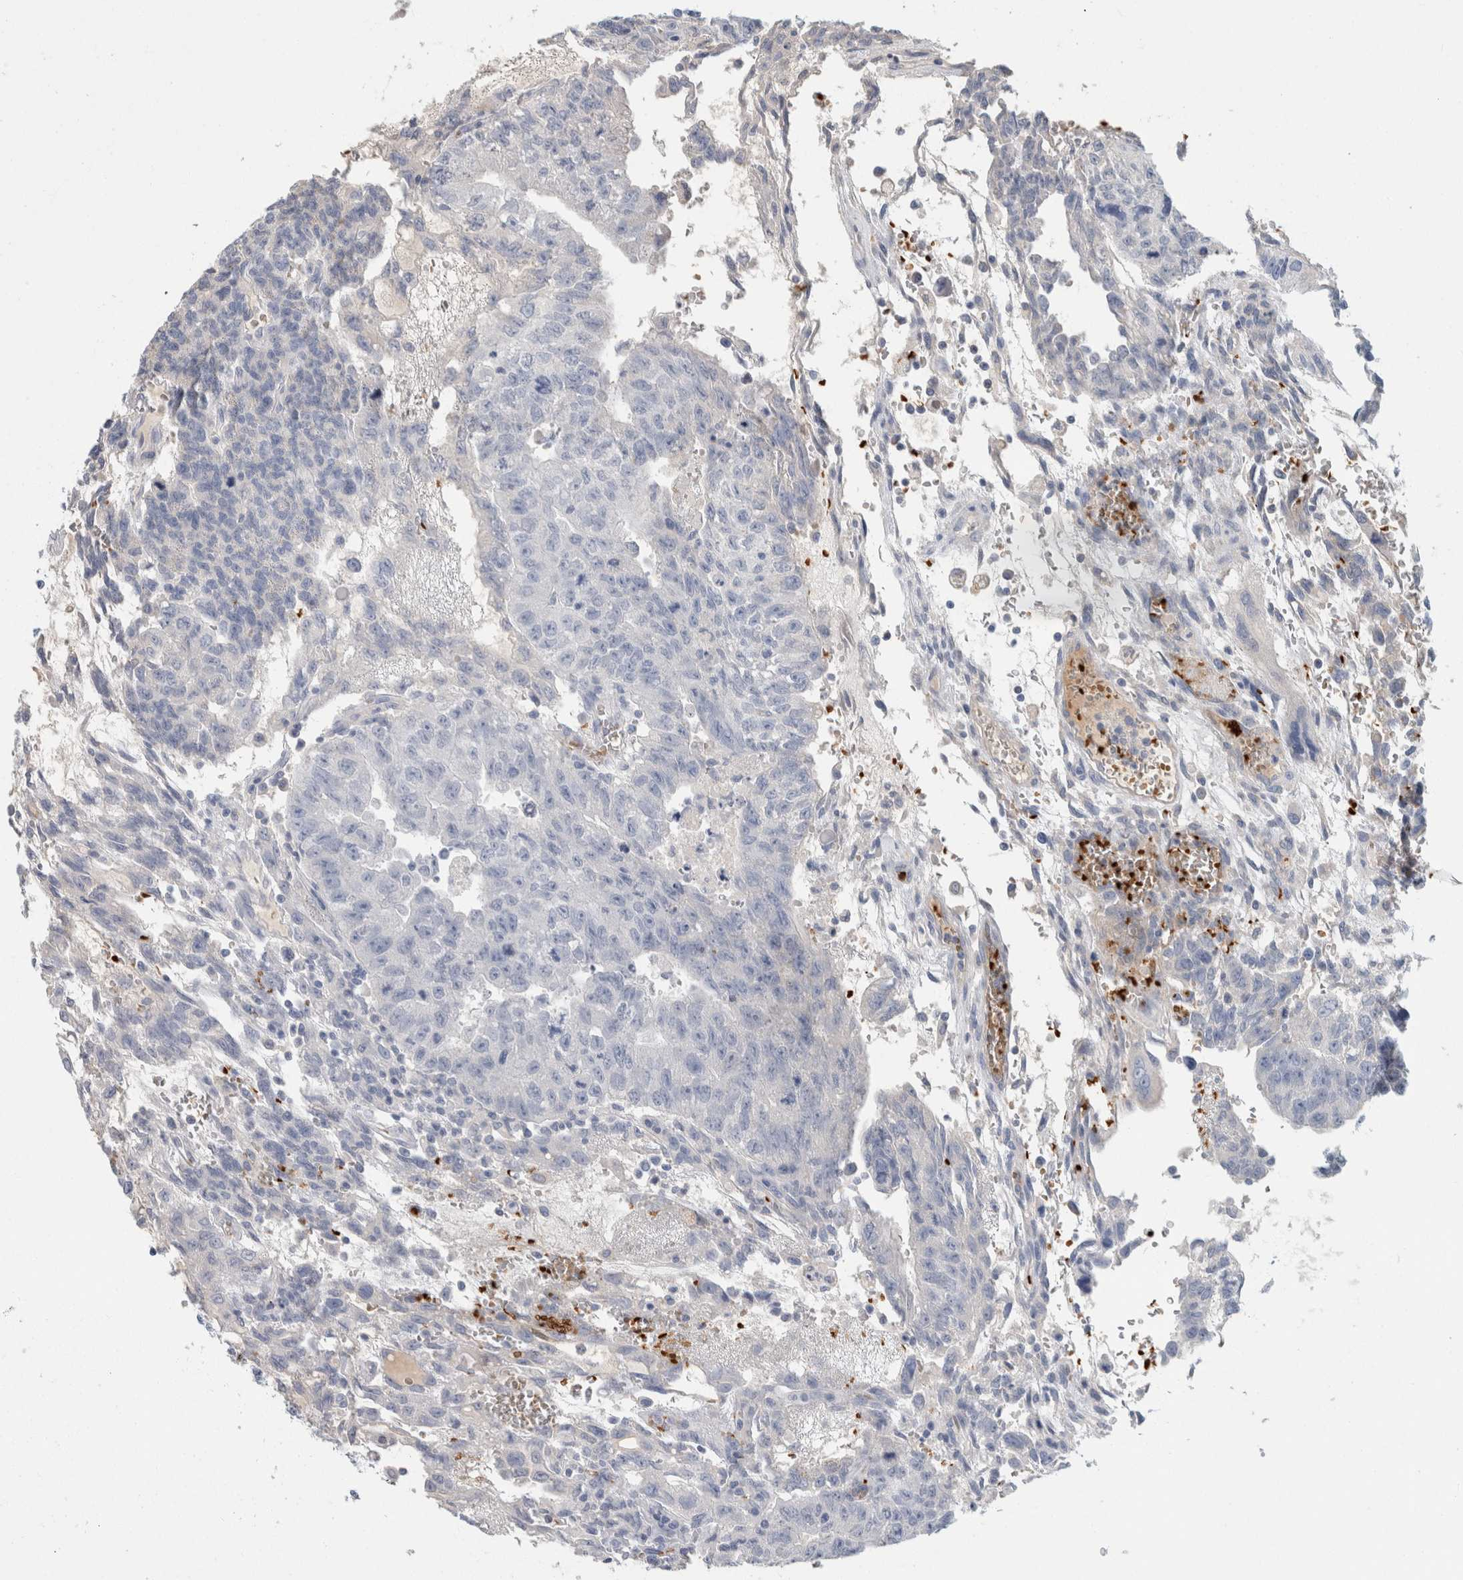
{"staining": {"intensity": "negative", "quantity": "none", "location": "none"}, "tissue": "testis cancer", "cell_type": "Tumor cells", "image_type": "cancer", "snomed": [{"axis": "morphology", "description": "Seminoma, NOS"}, {"axis": "morphology", "description": "Carcinoma, Embryonal, NOS"}, {"axis": "topography", "description": "Testis"}], "caption": "Tumor cells show no significant expression in testis cancer (seminoma).", "gene": "CA1", "patient": {"sex": "male", "age": 52}}